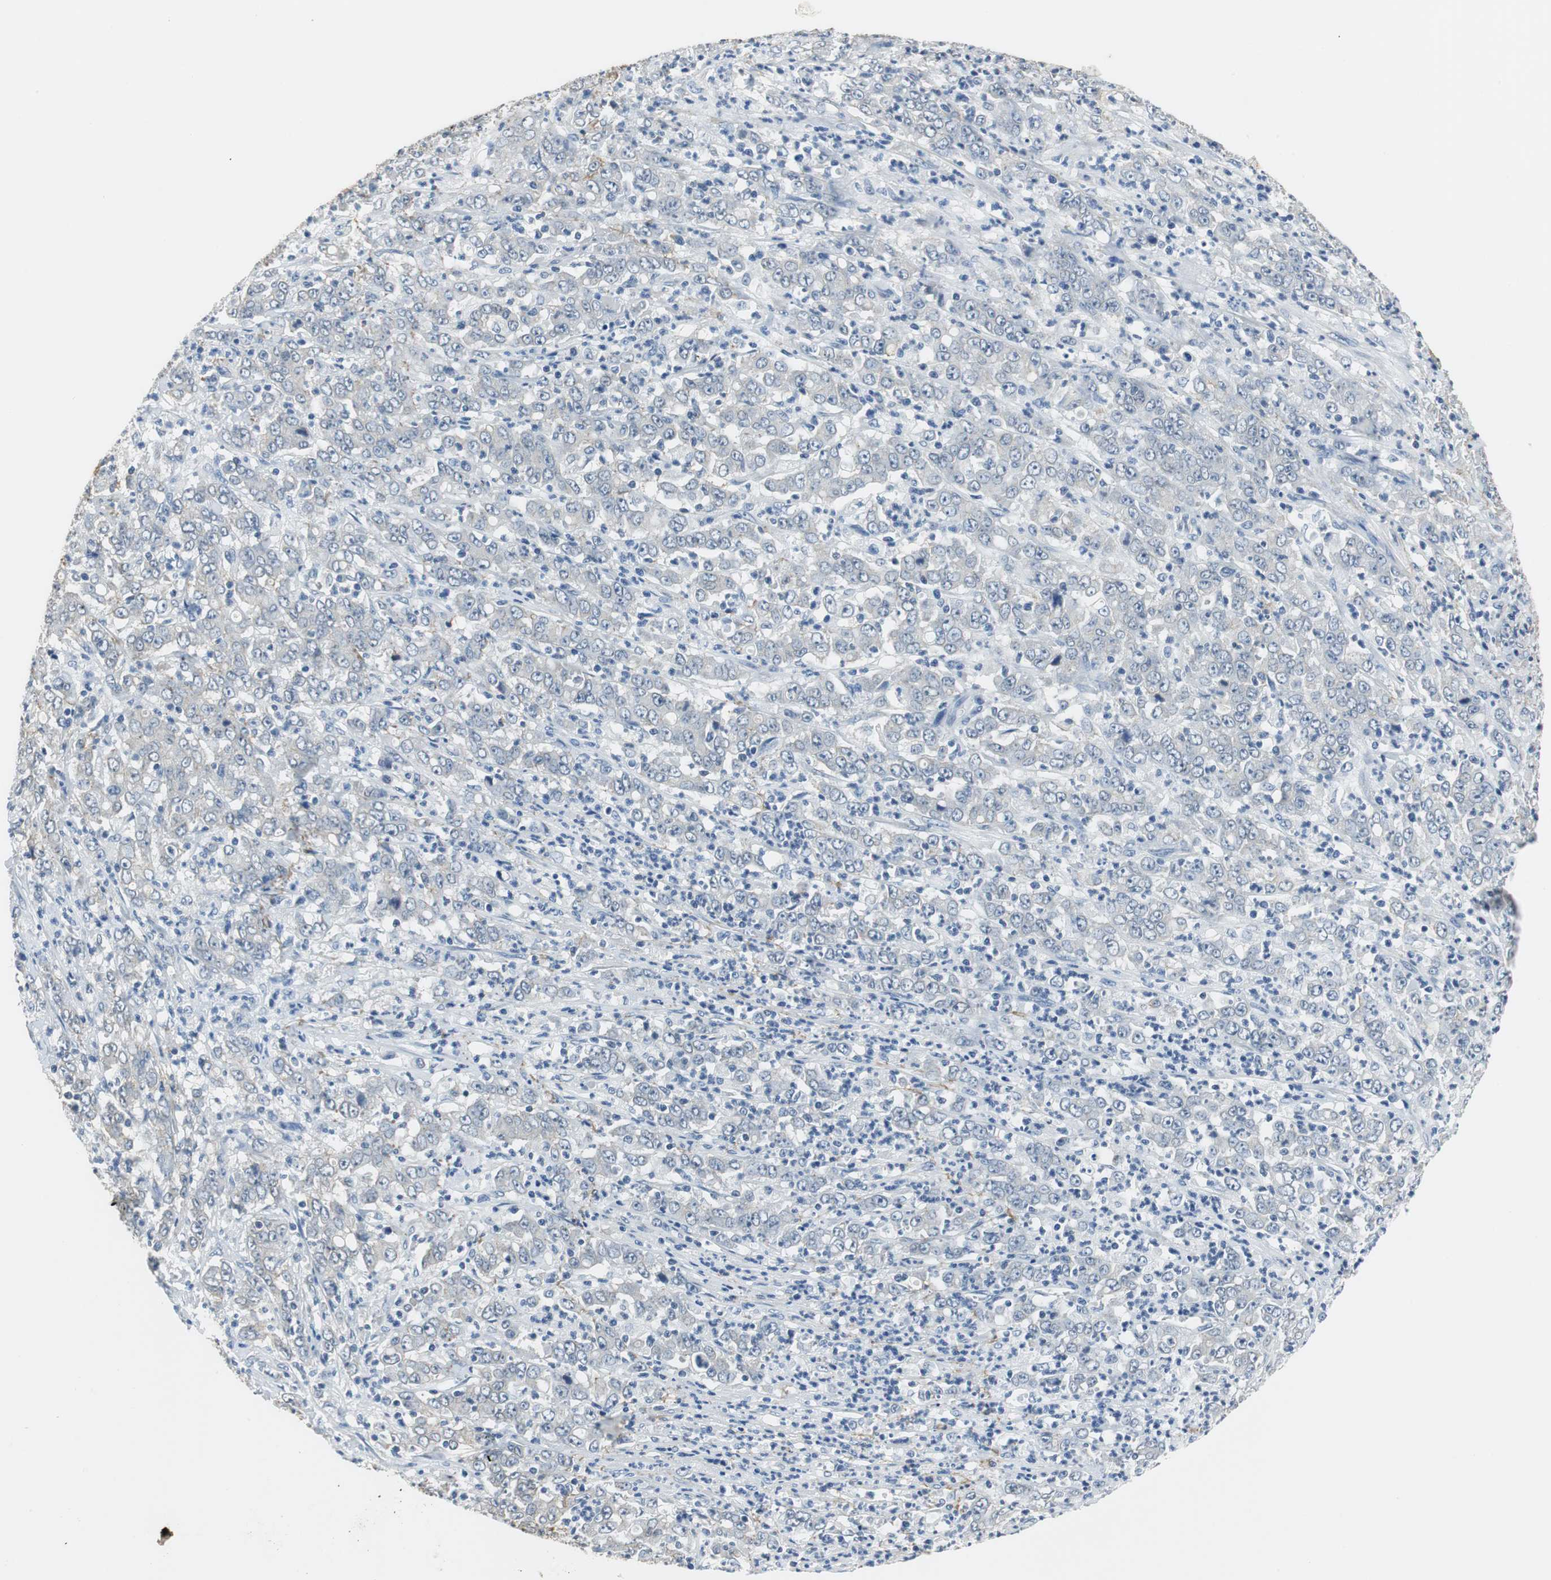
{"staining": {"intensity": "negative", "quantity": "none", "location": "none"}, "tissue": "stomach cancer", "cell_type": "Tumor cells", "image_type": "cancer", "snomed": [{"axis": "morphology", "description": "Adenocarcinoma, NOS"}, {"axis": "topography", "description": "Stomach, lower"}], "caption": "IHC histopathology image of stomach cancer stained for a protein (brown), which exhibits no staining in tumor cells. (DAB (3,3'-diaminobenzidine) immunohistochemistry with hematoxylin counter stain).", "gene": "MUC7", "patient": {"sex": "female", "age": 71}}